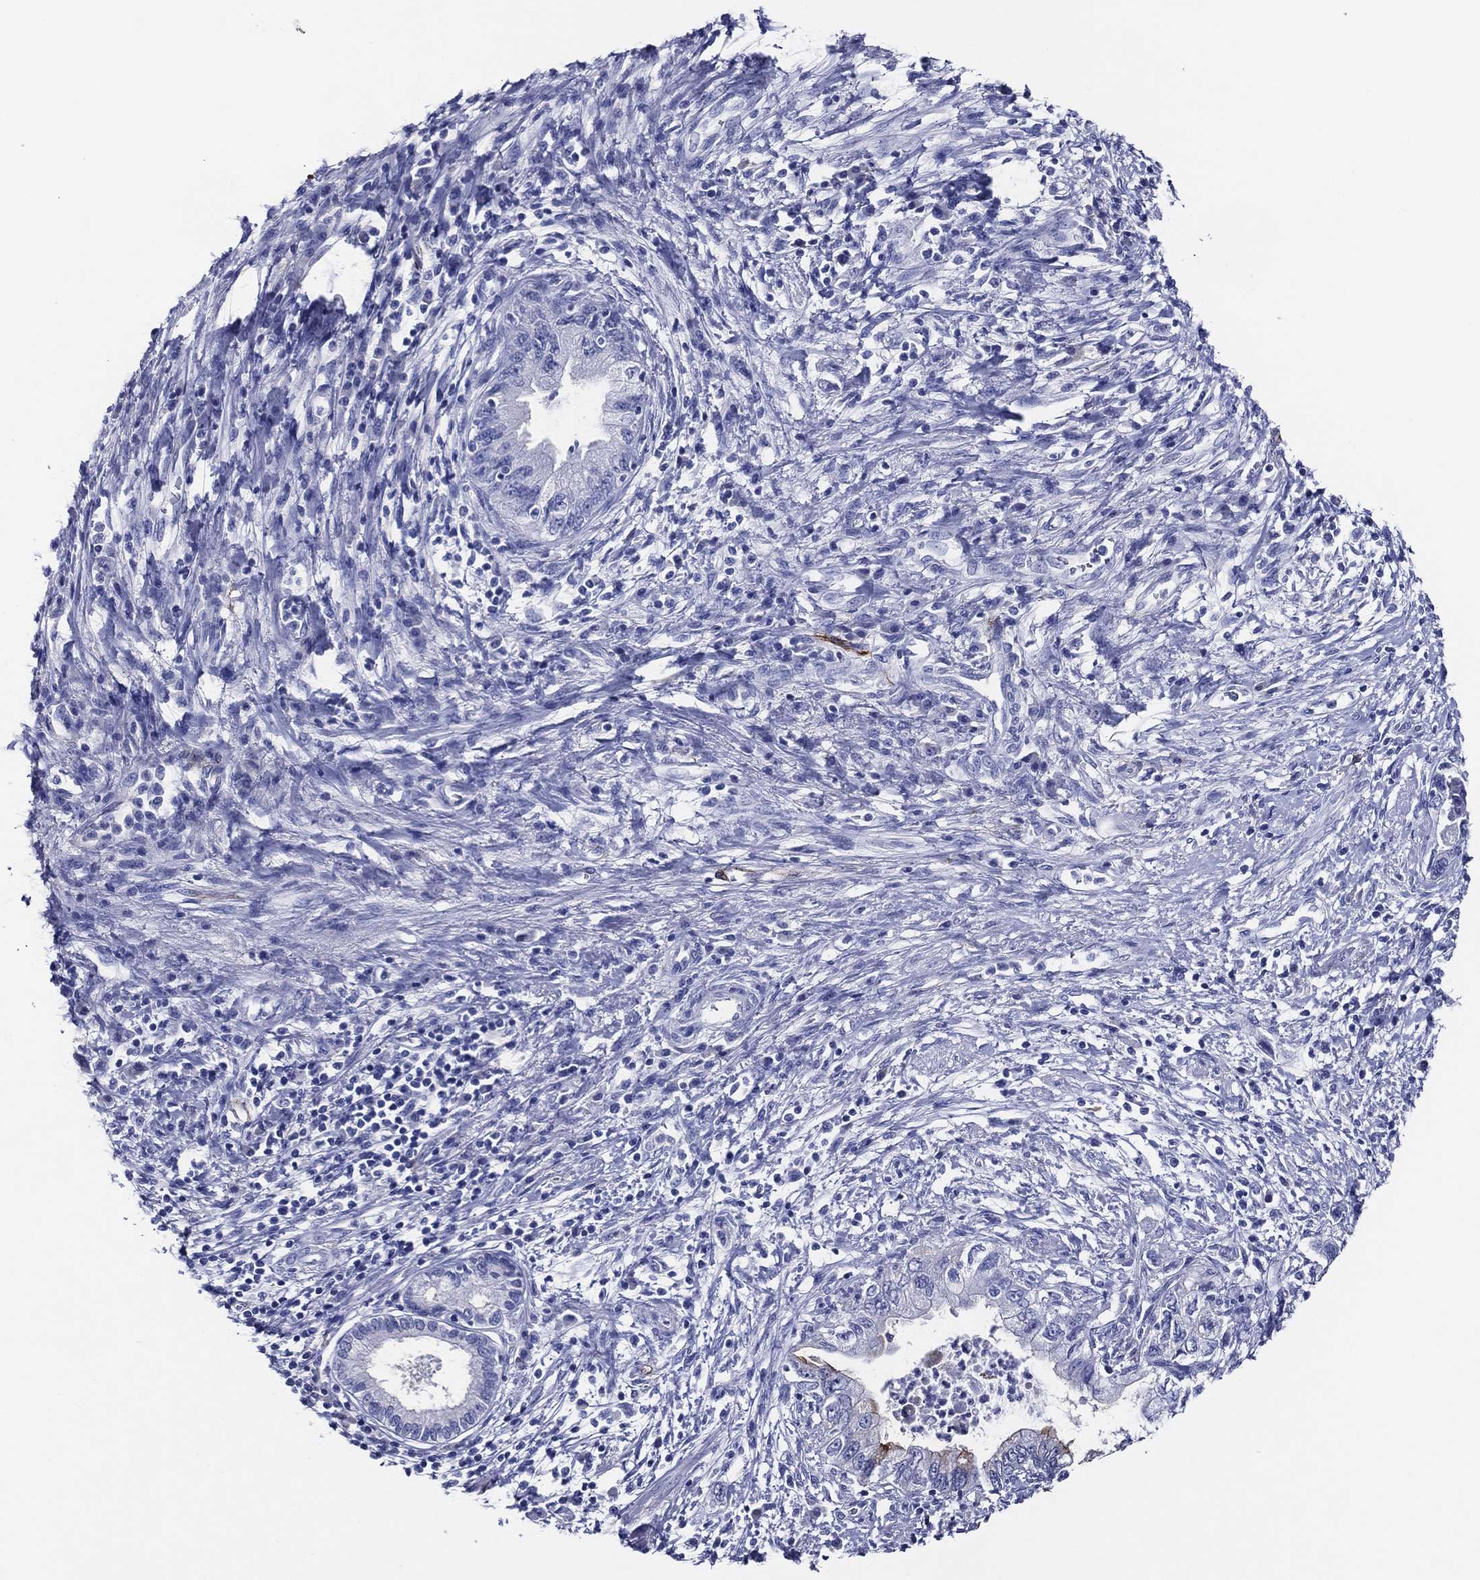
{"staining": {"intensity": "moderate", "quantity": "<25%", "location": "cytoplasmic/membranous"}, "tissue": "pancreatic cancer", "cell_type": "Tumor cells", "image_type": "cancer", "snomed": [{"axis": "morphology", "description": "Adenocarcinoma, NOS"}, {"axis": "topography", "description": "Pancreas"}], "caption": "Moderate cytoplasmic/membranous expression for a protein is appreciated in approximately <25% of tumor cells of pancreatic adenocarcinoma using IHC.", "gene": "ACE2", "patient": {"sex": "female", "age": 73}}